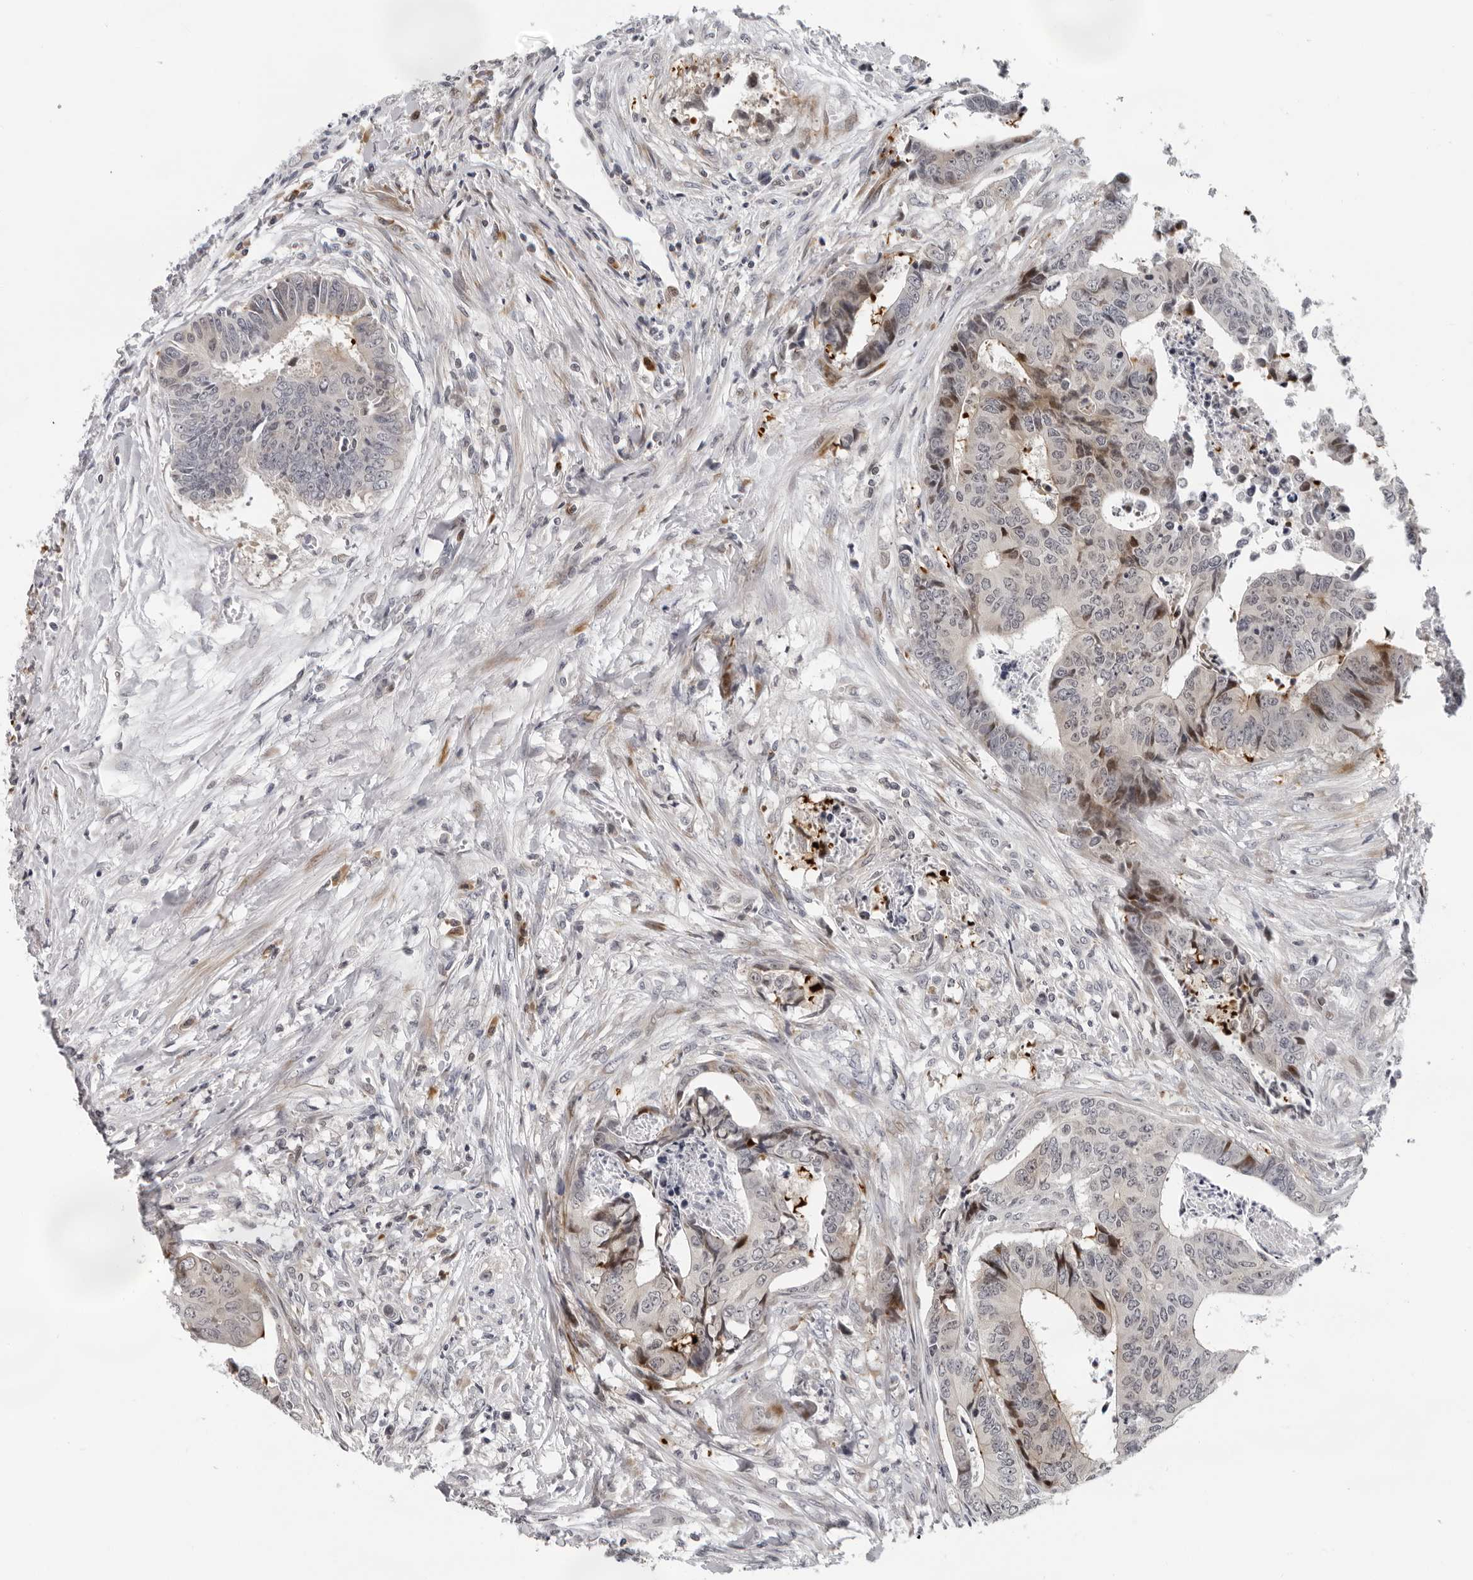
{"staining": {"intensity": "weak", "quantity": "<25%", "location": "cytoplasmic/membranous"}, "tissue": "colorectal cancer", "cell_type": "Tumor cells", "image_type": "cancer", "snomed": [{"axis": "morphology", "description": "Adenocarcinoma, NOS"}, {"axis": "topography", "description": "Rectum"}], "caption": "This is a micrograph of immunohistochemistry staining of adenocarcinoma (colorectal), which shows no staining in tumor cells.", "gene": "PIP4K2C", "patient": {"sex": "male", "age": 84}}